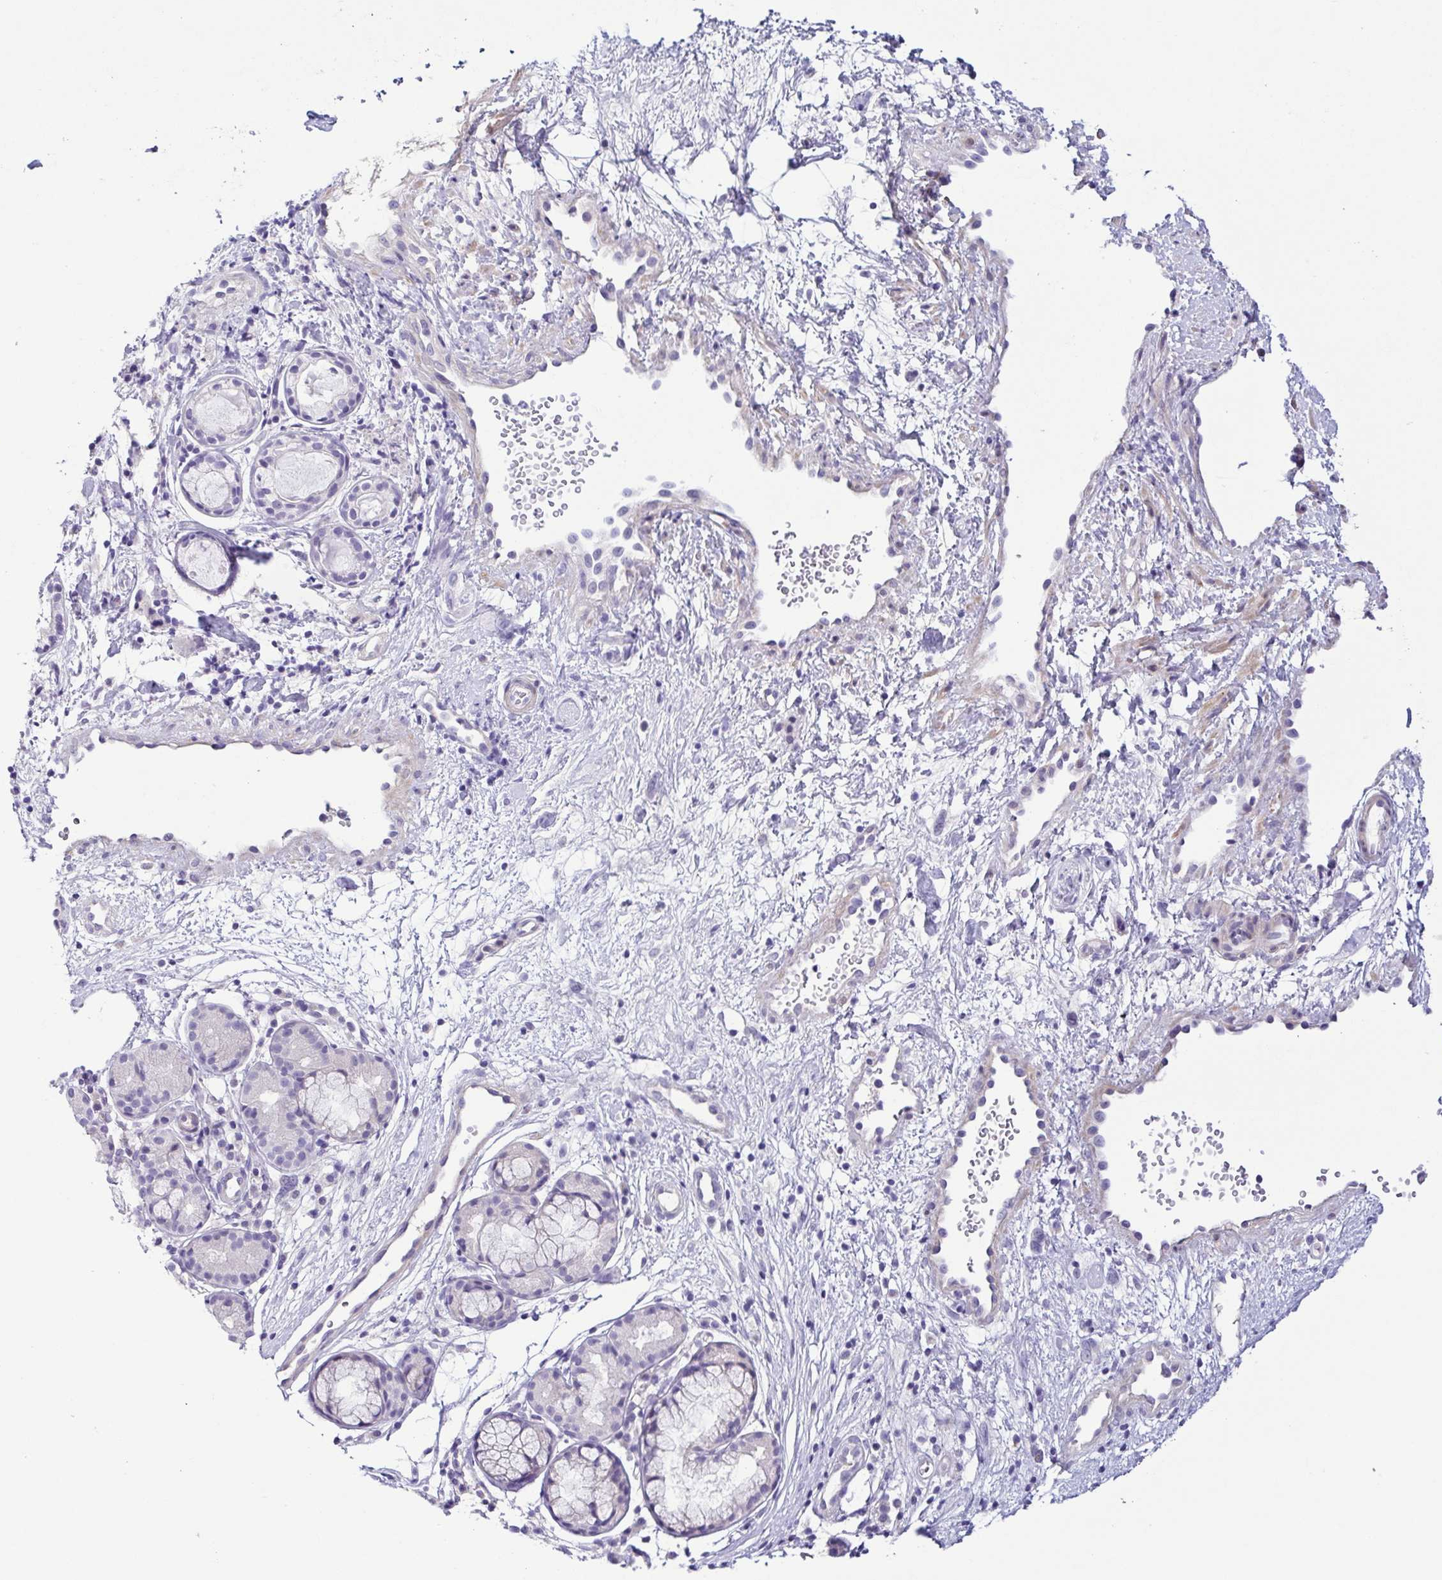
{"staining": {"intensity": "negative", "quantity": "none", "location": "none"}, "tissue": "nasopharynx", "cell_type": "Respiratory epithelial cells", "image_type": "normal", "snomed": [{"axis": "morphology", "description": "Normal tissue, NOS"}, {"axis": "topography", "description": "Nasopharynx"}], "caption": "High magnification brightfield microscopy of normal nasopharynx stained with DAB (3,3'-diaminobenzidine) (brown) and counterstained with hematoxylin (blue): respiratory epithelial cells show no significant expression.", "gene": "TERT", "patient": {"sex": "male", "age": 32}}